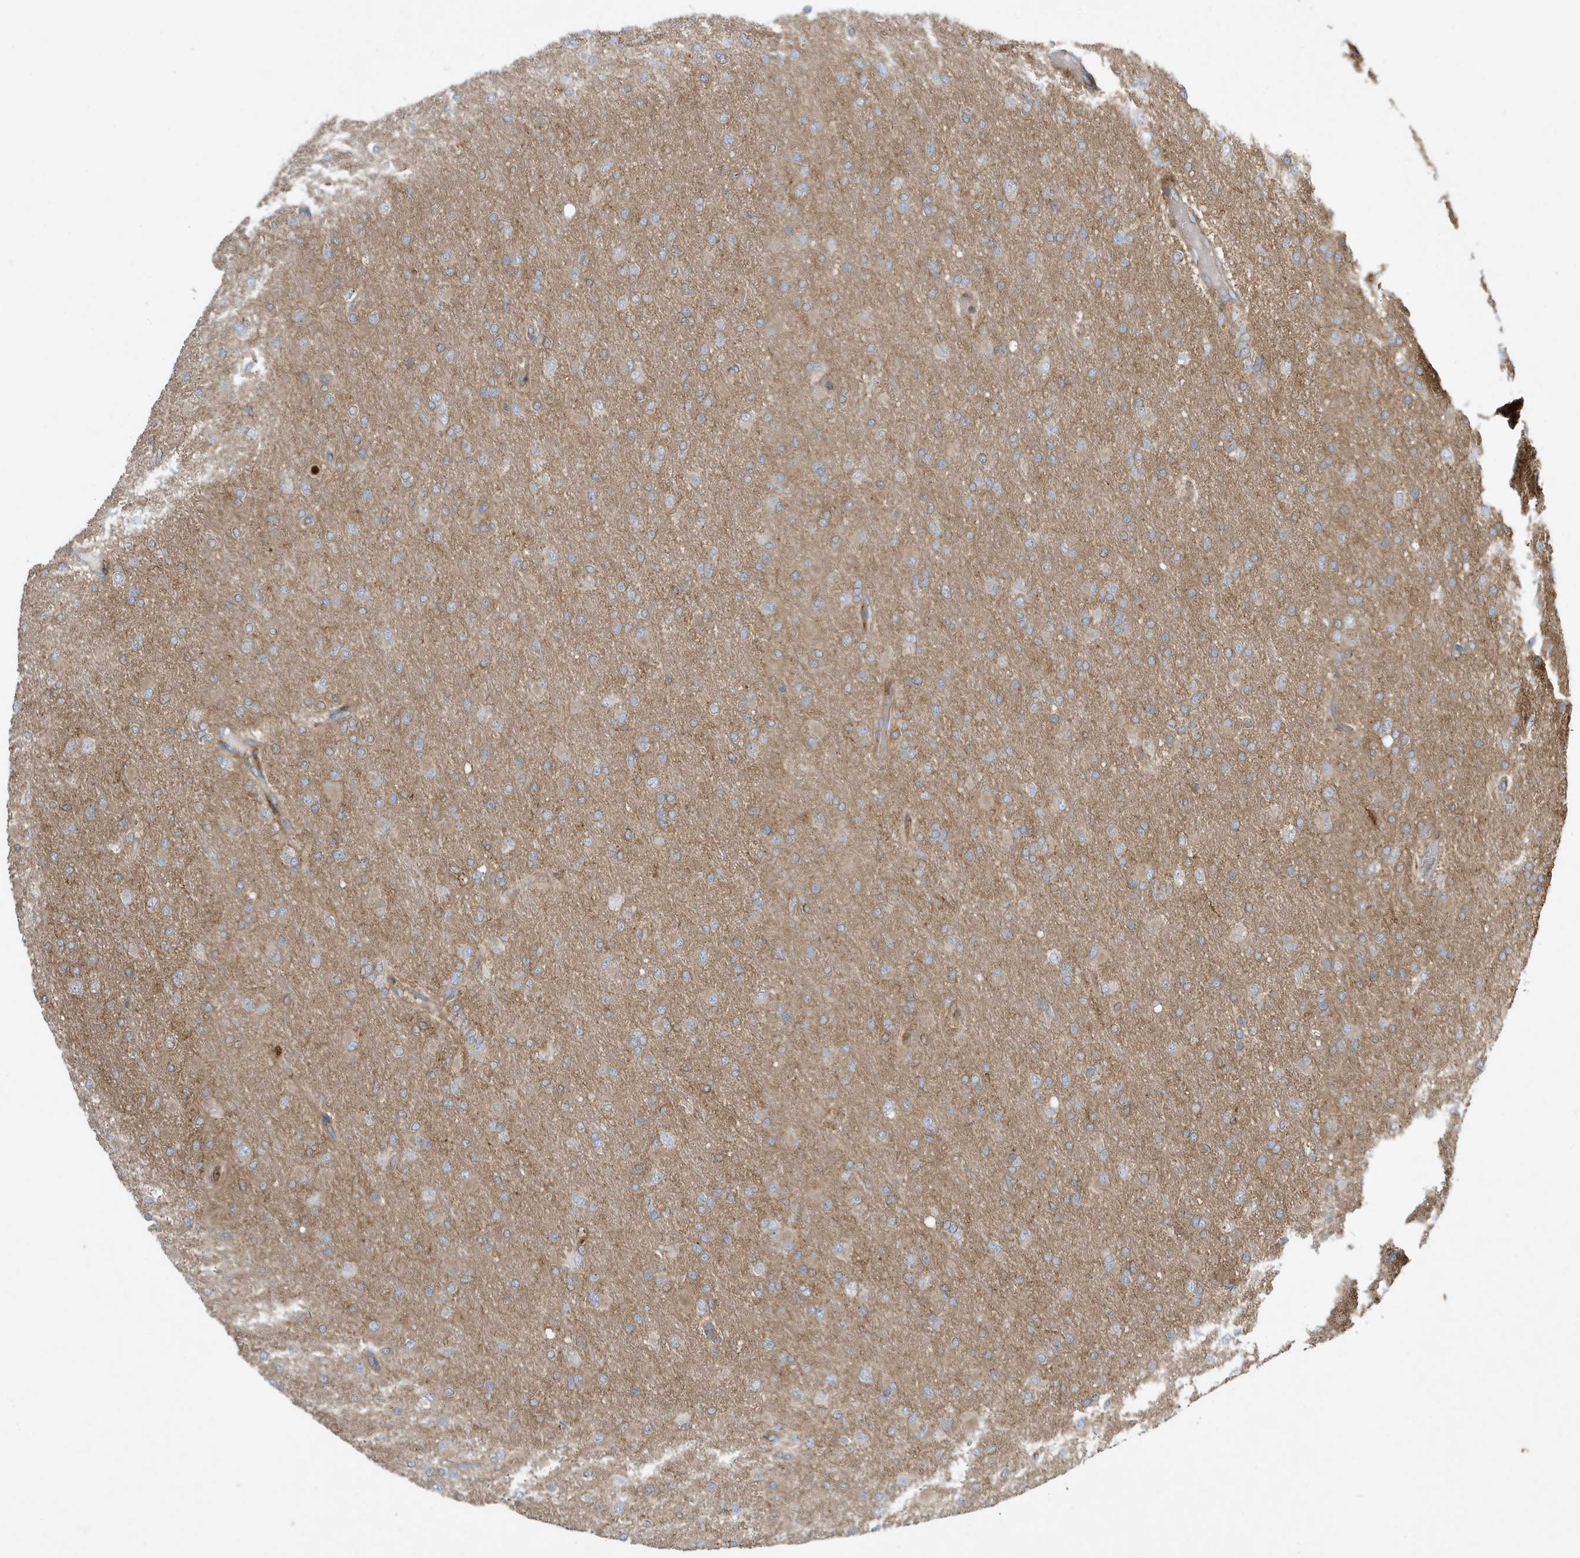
{"staining": {"intensity": "weak", "quantity": "25%-75%", "location": "cytoplasmic/membranous"}, "tissue": "glioma", "cell_type": "Tumor cells", "image_type": "cancer", "snomed": [{"axis": "morphology", "description": "Glioma, malignant, High grade"}, {"axis": "topography", "description": "Cerebral cortex"}], "caption": "Brown immunohistochemical staining in malignant high-grade glioma reveals weak cytoplasmic/membranous positivity in about 25%-75% of tumor cells.", "gene": "ABTB1", "patient": {"sex": "female", "age": 36}}